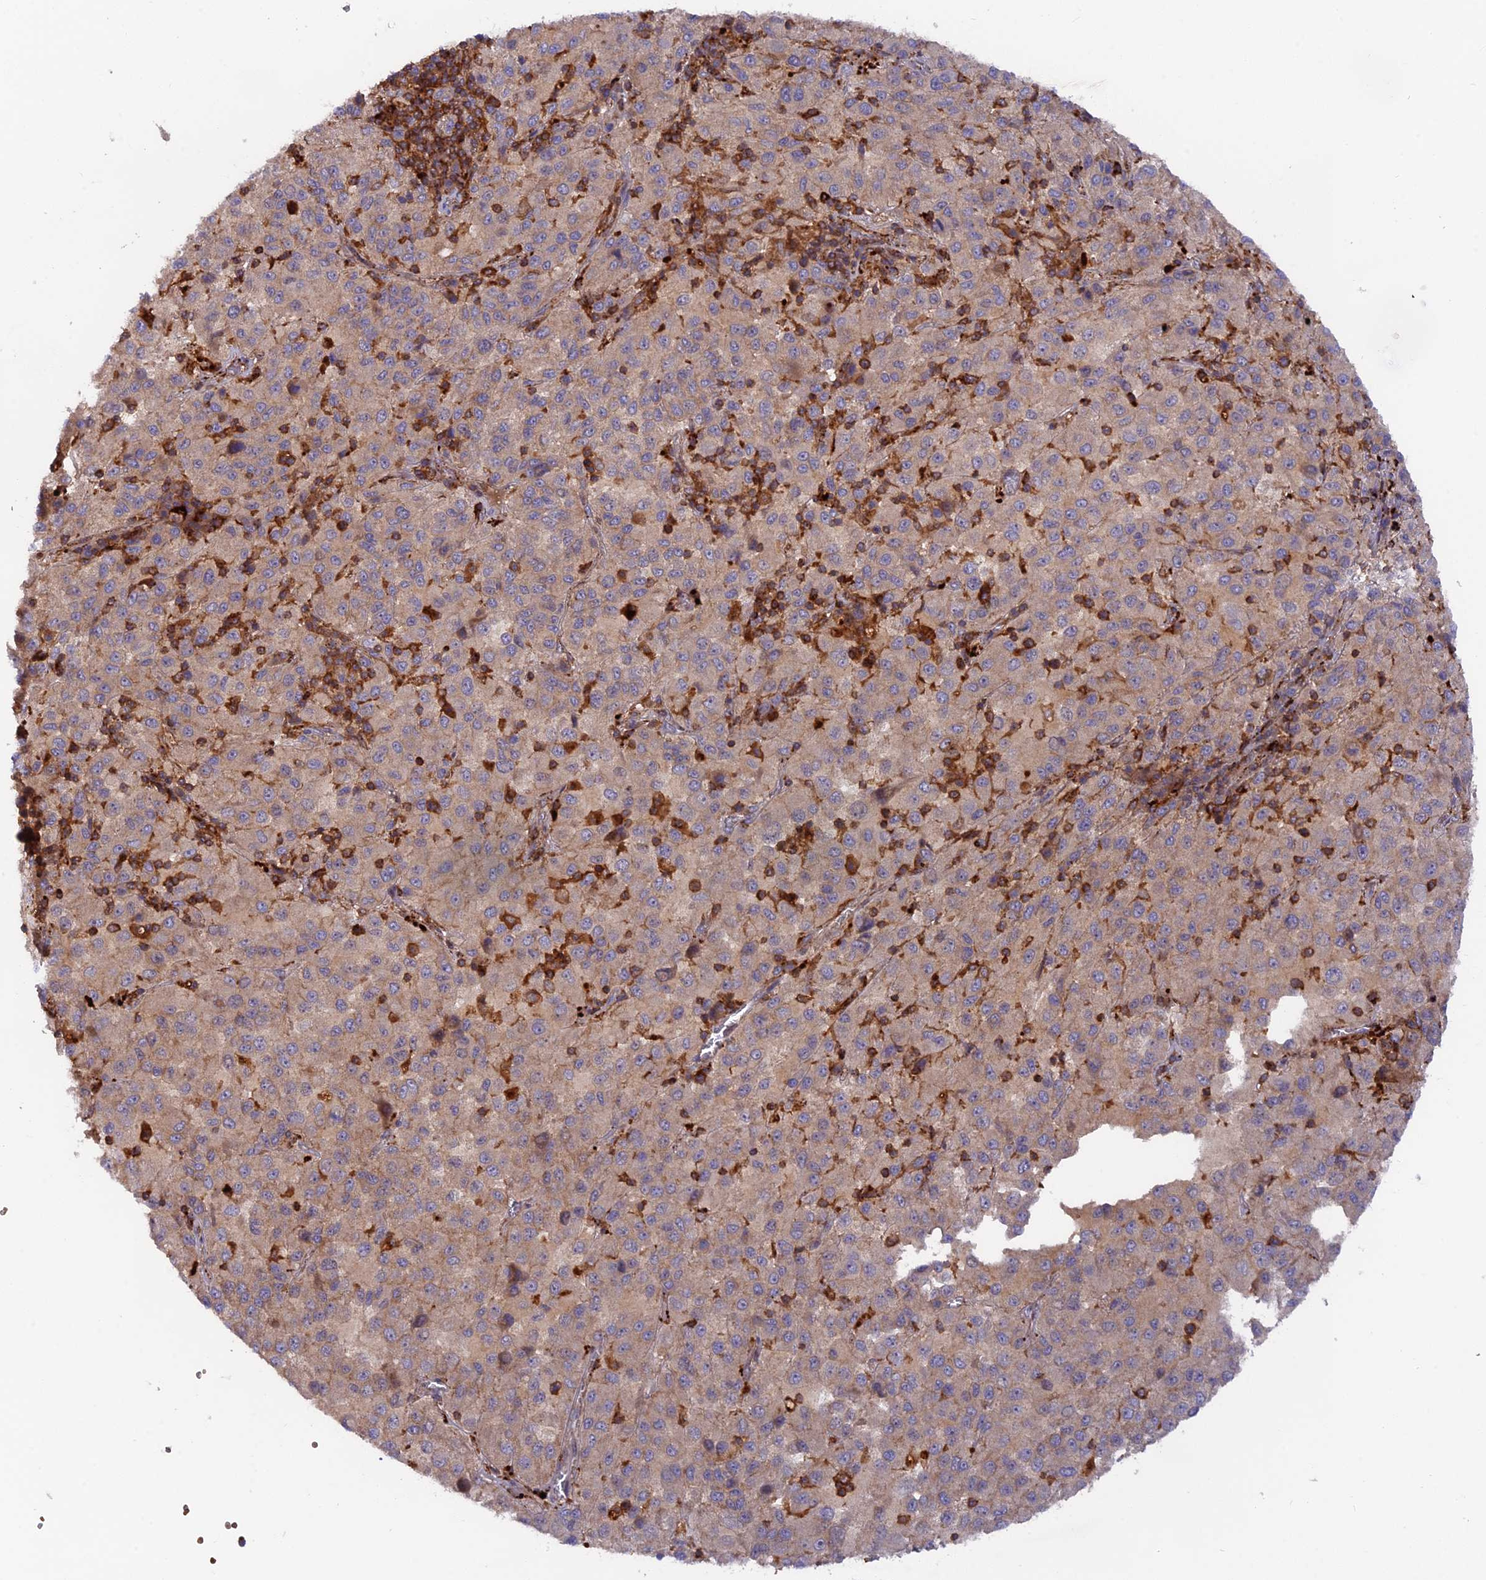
{"staining": {"intensity": "negative", "quantity": "none", "location": "none"}, "tissue": "melanoma", "cell_type": "Tumor cells", "image_type": "cancer", "snomed": [{"axis": "morphology", "description": "Malignant melanoma, Metastatic site"}, {"axis": "topography", "description": "Lung"}], "caption": "Immunohistochemistry (IHC) of human malignant melanoma (metastatic site) reveals no expression in tumor cells.", "gene": "CPNE7", "patient": {"sex": "male", "age": 64}}